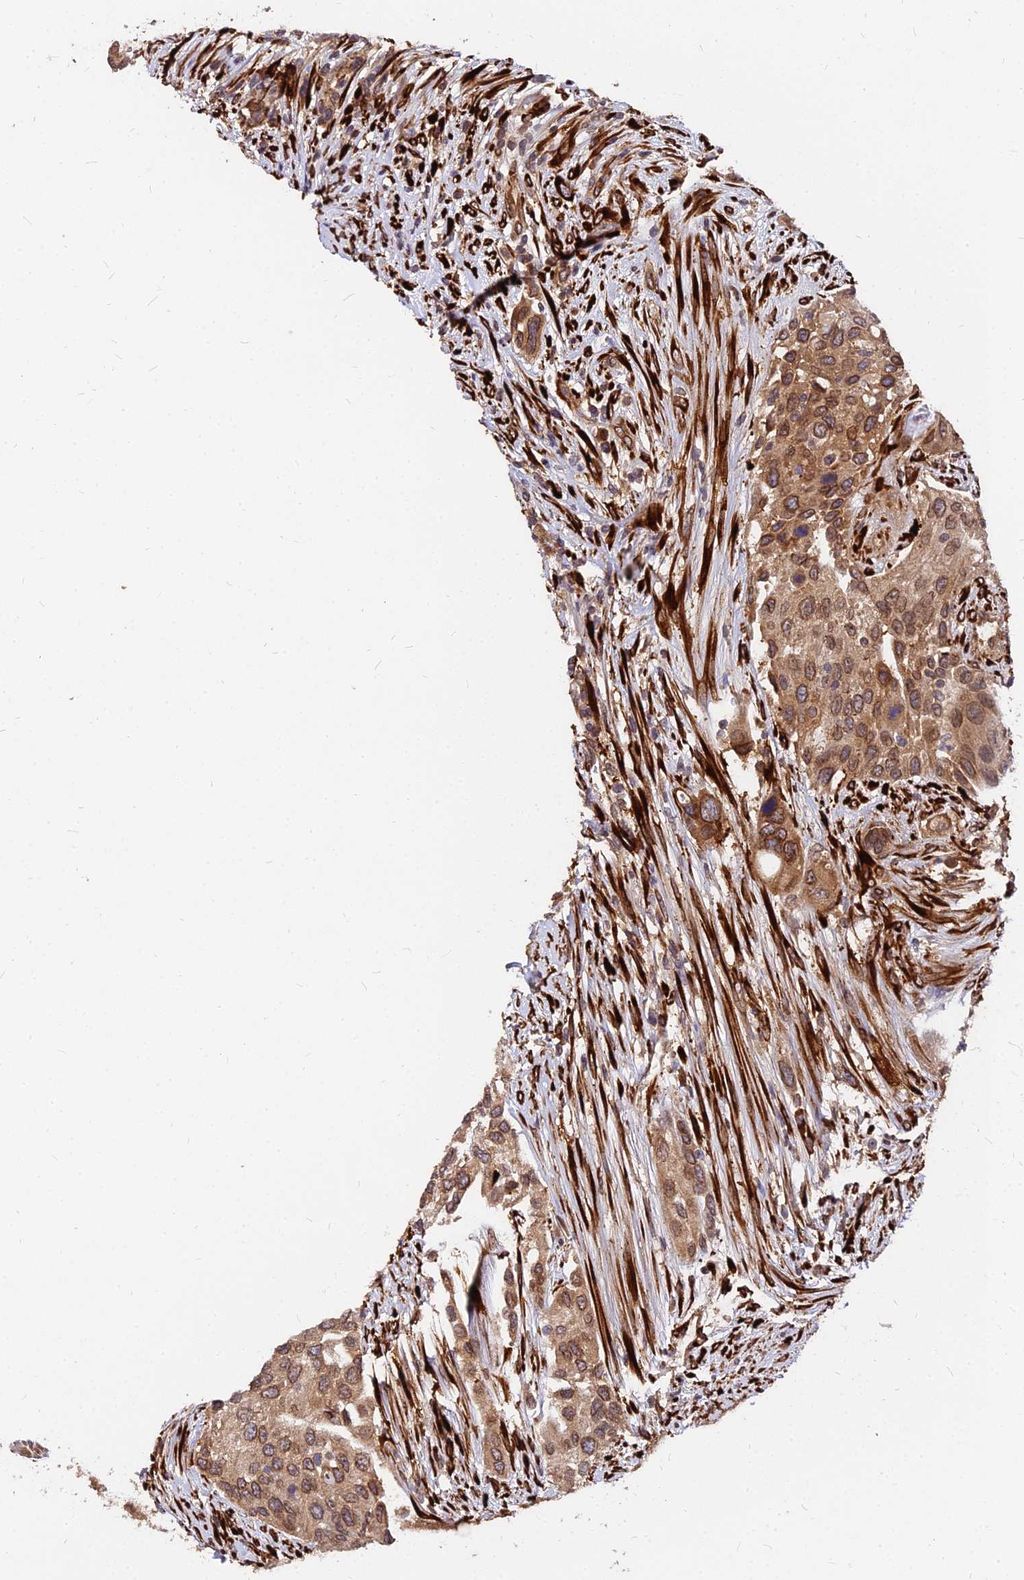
{"staining": {"intensity": "moderate", "quantity": ">75%", "location": "cytoplasmic/membranous"}, "tissue": "urothelial cancer", "cell_type": "Tumor cells", "image_type": "cancer", "snomed": [{"axis": "morphology", "description": "Normal tissue, NOS"}, {"axis": "morphology", "description": "Urothelial carcinoma, High grade"}, {"axis": "topography", "description": "Vascular tissue"}, {"axis": "topography", "description": "Urinary bladder"}], "caption": "A brown stain shows moderate cytoplasmic/membranous staining of a protein in human urothelial cancer tumor cells. The staining was performed using DAB to visualize the protein expression in brown, while the nuclei were stained in blue with hematoxylin (Magnification: 20x).", "gene": "PDE4D", "patient": {"sex": "female", "age": 56}}